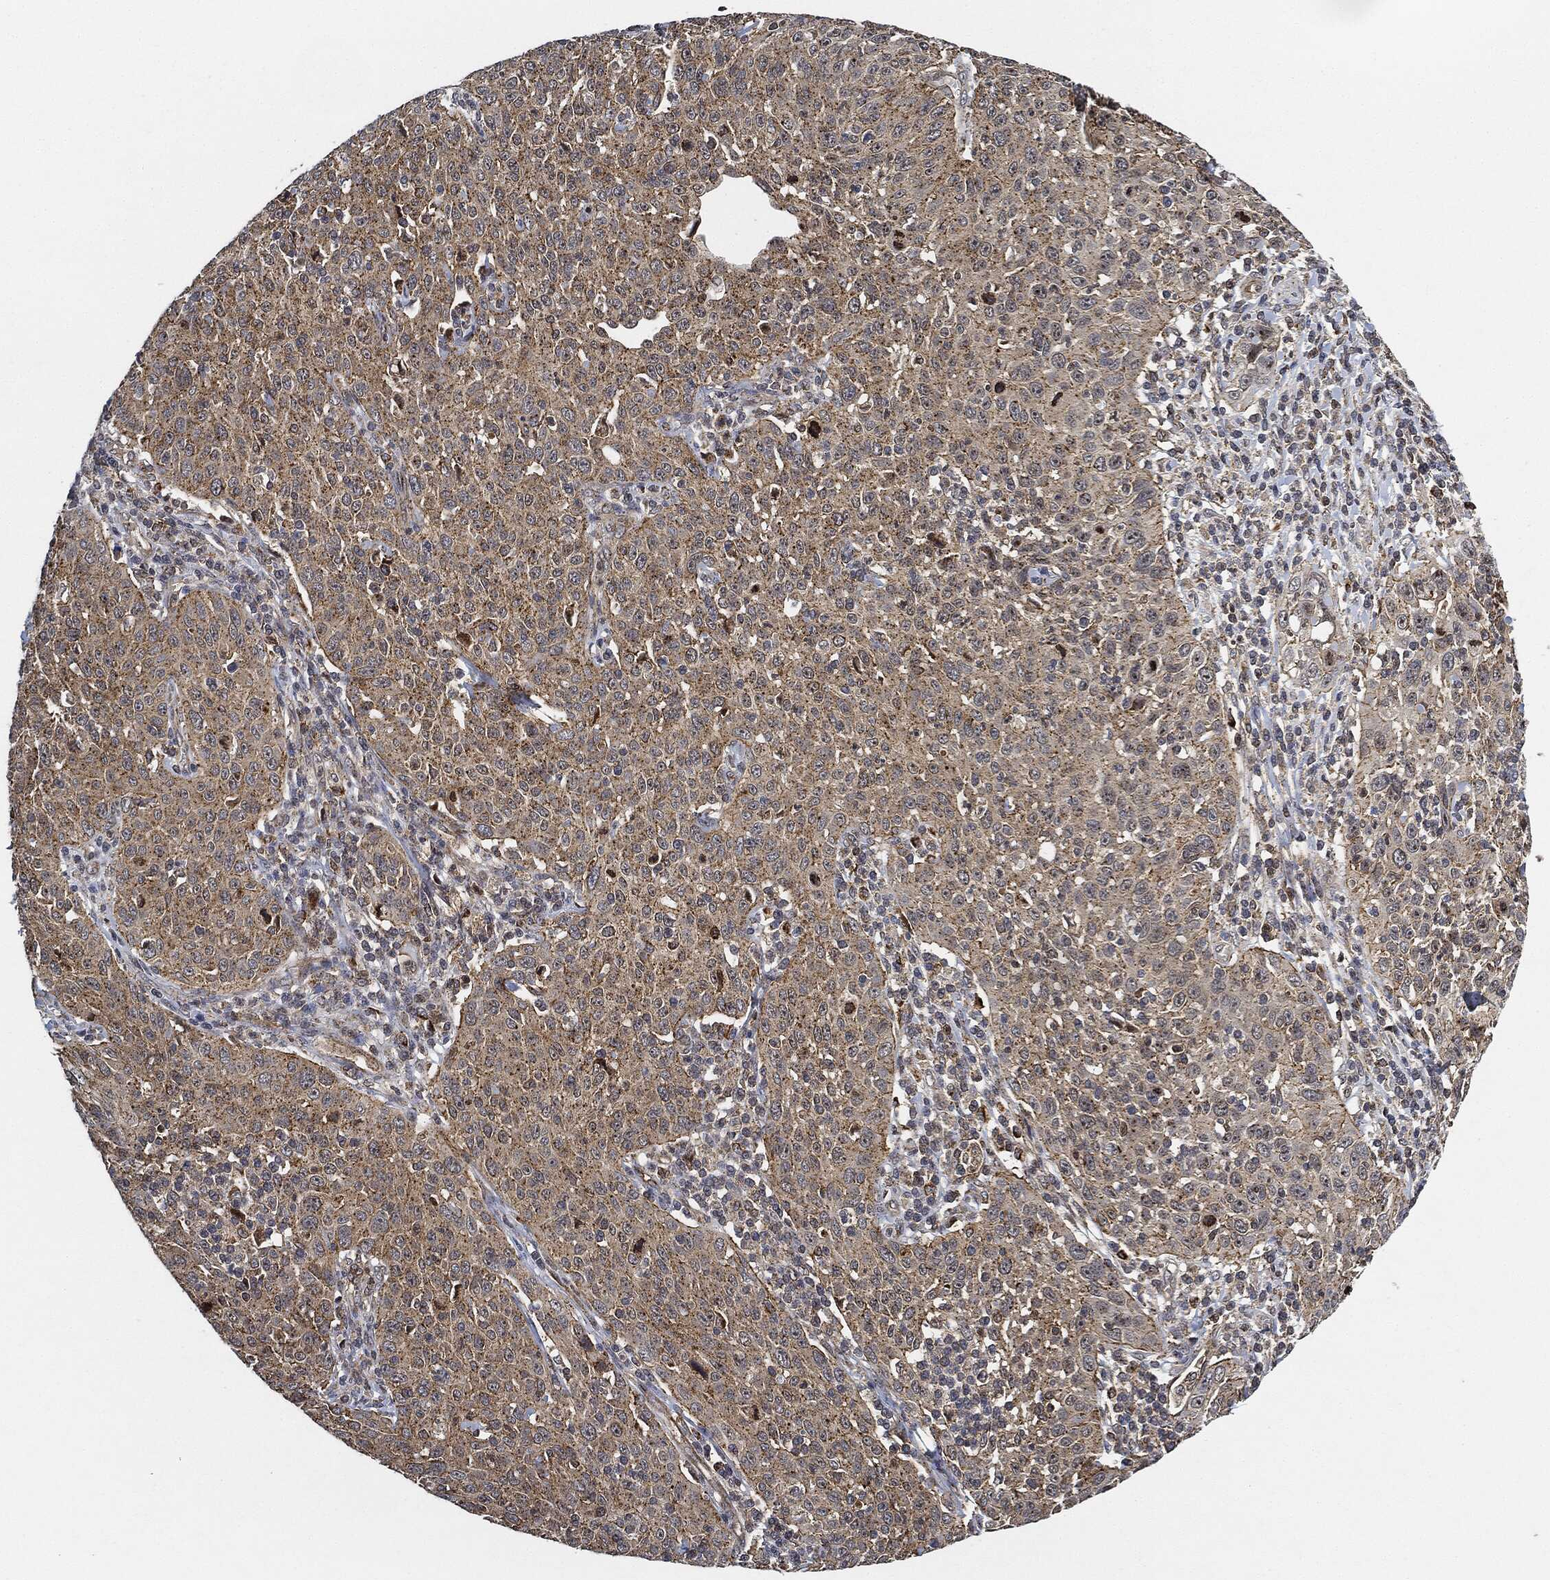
{"staining": {"intensity": "moderate", "quantity": "25%-75%", "location": "cytoplasmic/membranous"}, "tissue": "cervical cancer", "cell_type": "Tumor cells", "image_type": "cancer", "snomed": [{"axis": "morphology", "description": "Squamous cell carcinoma, NOS"}, {"axis": "topography", "description": "Cervix"}], "caption": "Moderate cytoplasmic/membranous protein positivity is seen in approximately 25%-75% of tumor cells in squamous cell carcinoma (cervical).", "gene": "MAP3K3", "patient": {"sex": "female", "age": 26}}